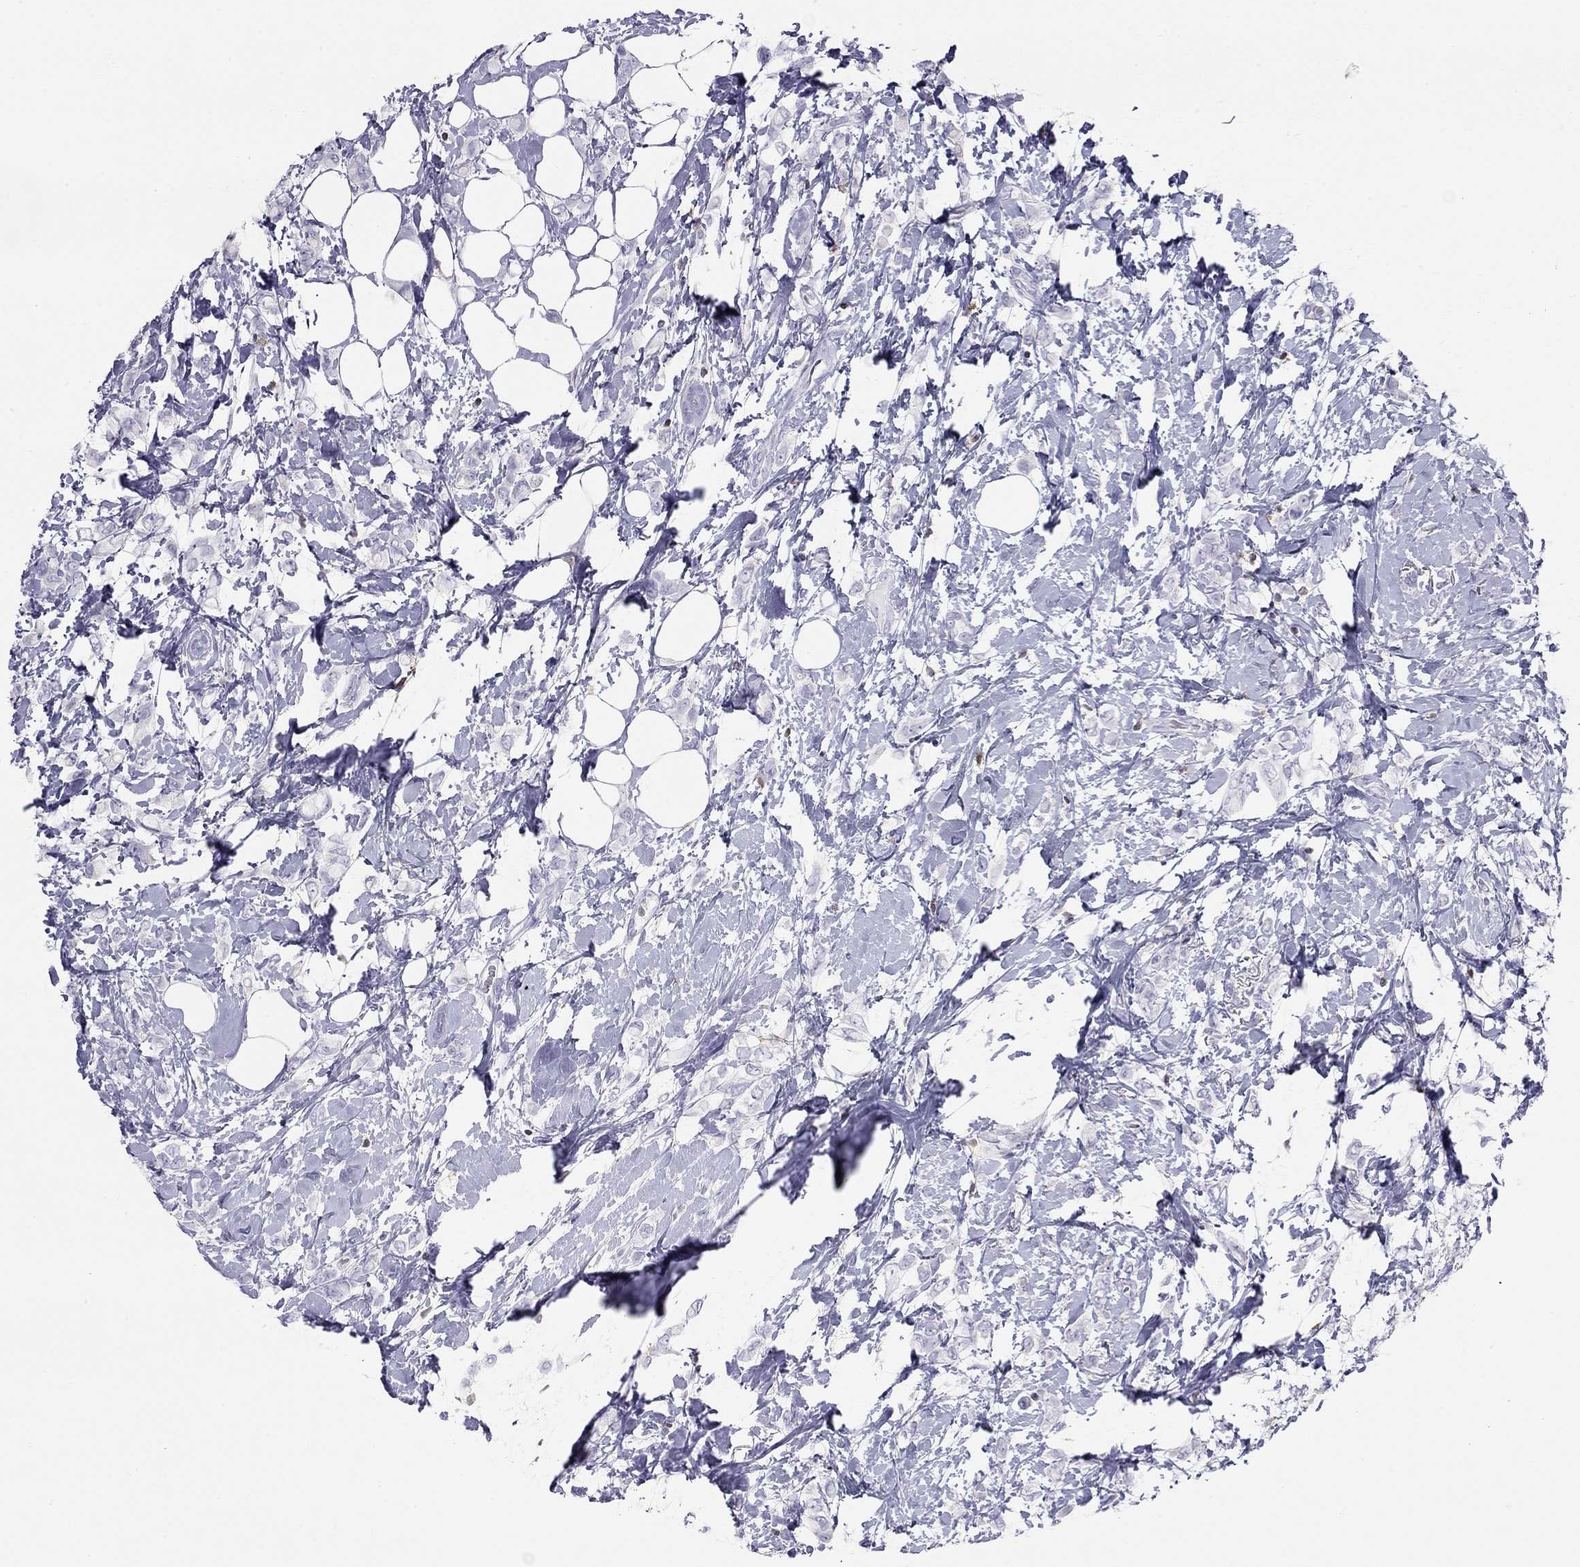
{"staining": {"intensity": "negative", "quantity": "none", "location": "none"}, "tissue": "breast cancer", "cell_type": "Tumor cells", "image_type": "cancer", "snomed": [{"axis": "morphology", "description": "Lobular carcinoma"}, {"axis": "topography", "description": "Breast"}], "caption": "Tumor cells are negative for brown protein staining in lobular carcinoma (breast).", "gene": "SH2D2A", "patient": {"sex": "female", "age": 66}}